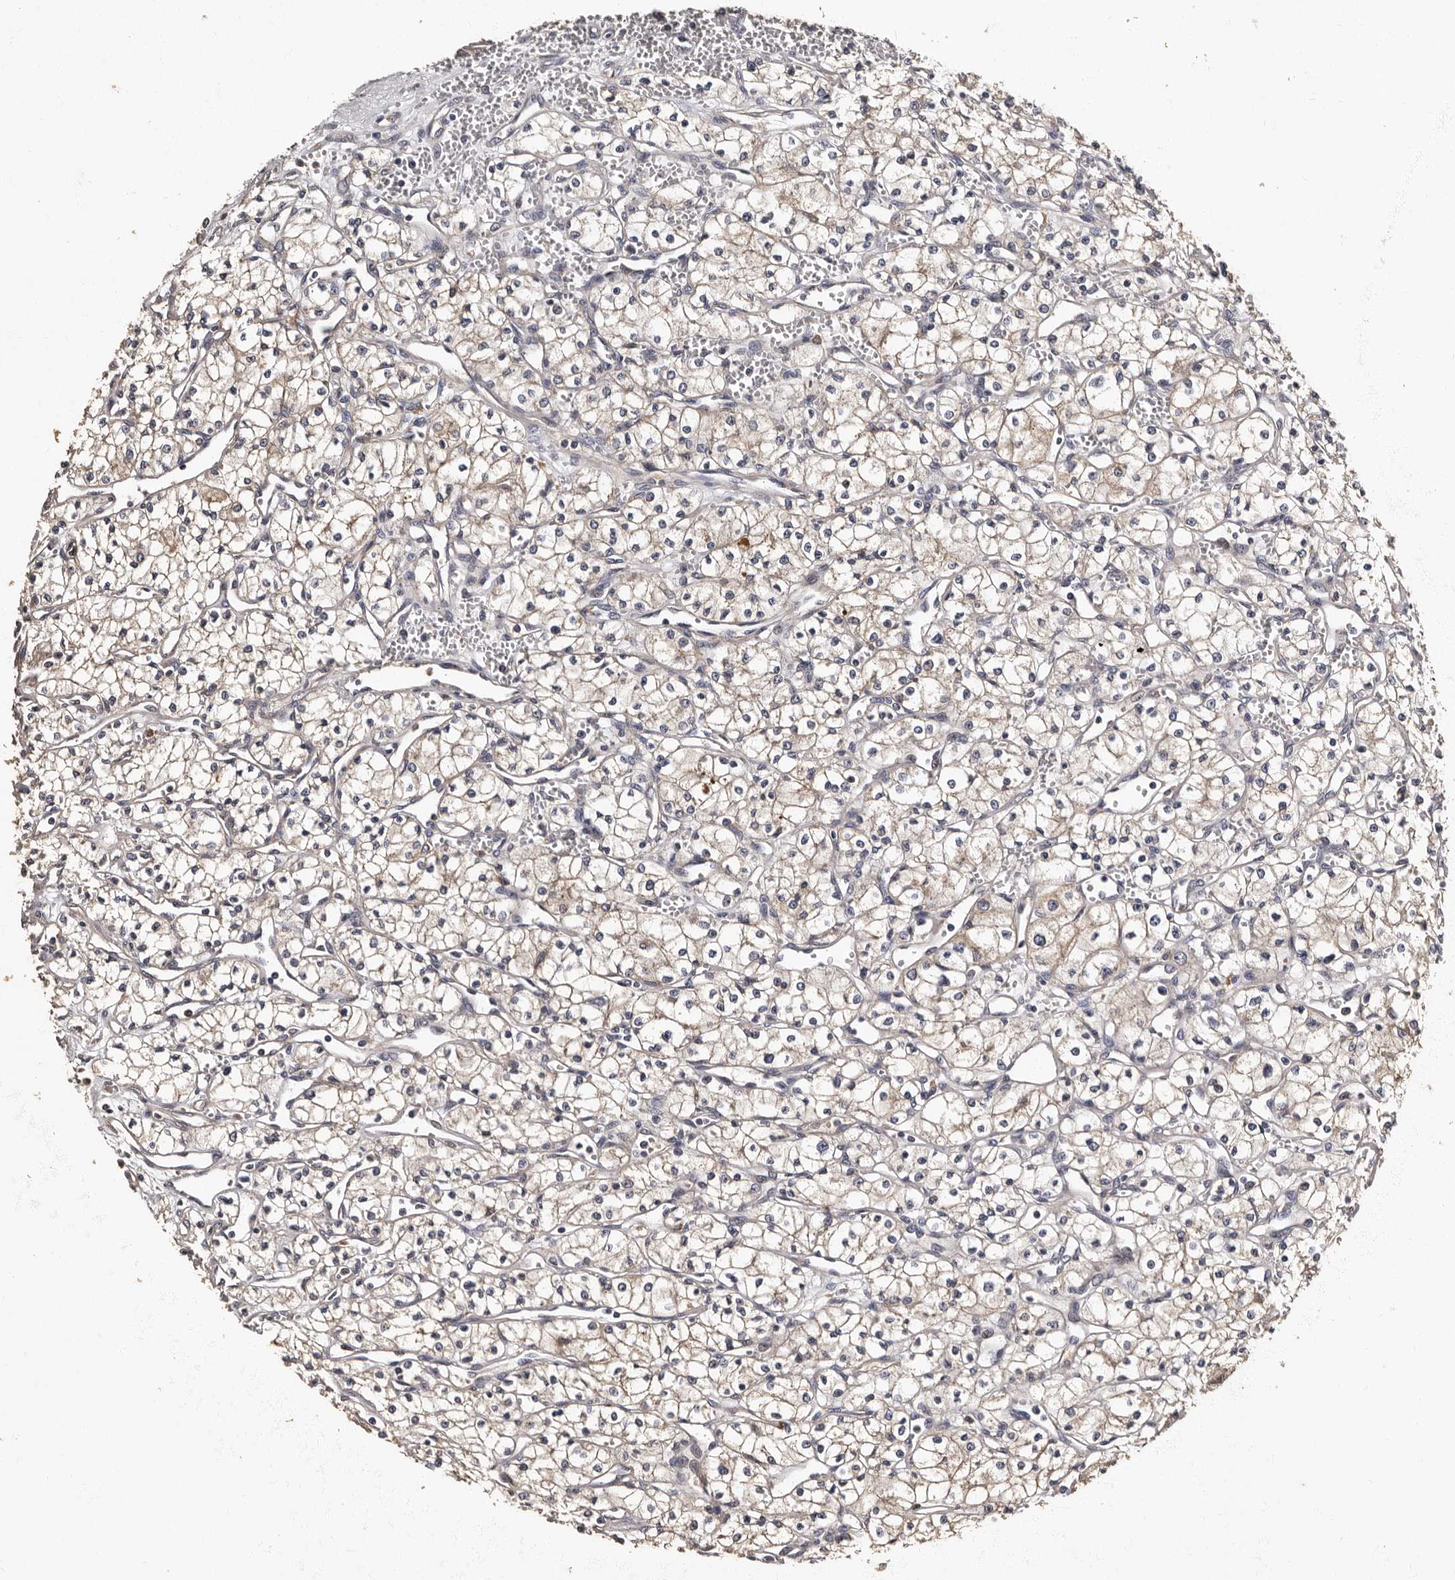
{"staining": {"intensity": "weak", "quantity": "<25%", "location": "cytoplasmic/membranous"}, "tissue": "renal cancer", "cell_type": "Tumor cells", "image_type": "cancer", "snomed": [{"axis": "morphology", "description": "Adenocarcinoma, NOS"}, {"axis": "topography", "description": "Kidney"}], "caption": "This is an immunohistochemistry photomicrograph of human adenocarcinoma (renal). There is no staining in tumor cells.", "gene": "ADCK5", "patient": {"sex": "male", "age": 59}}